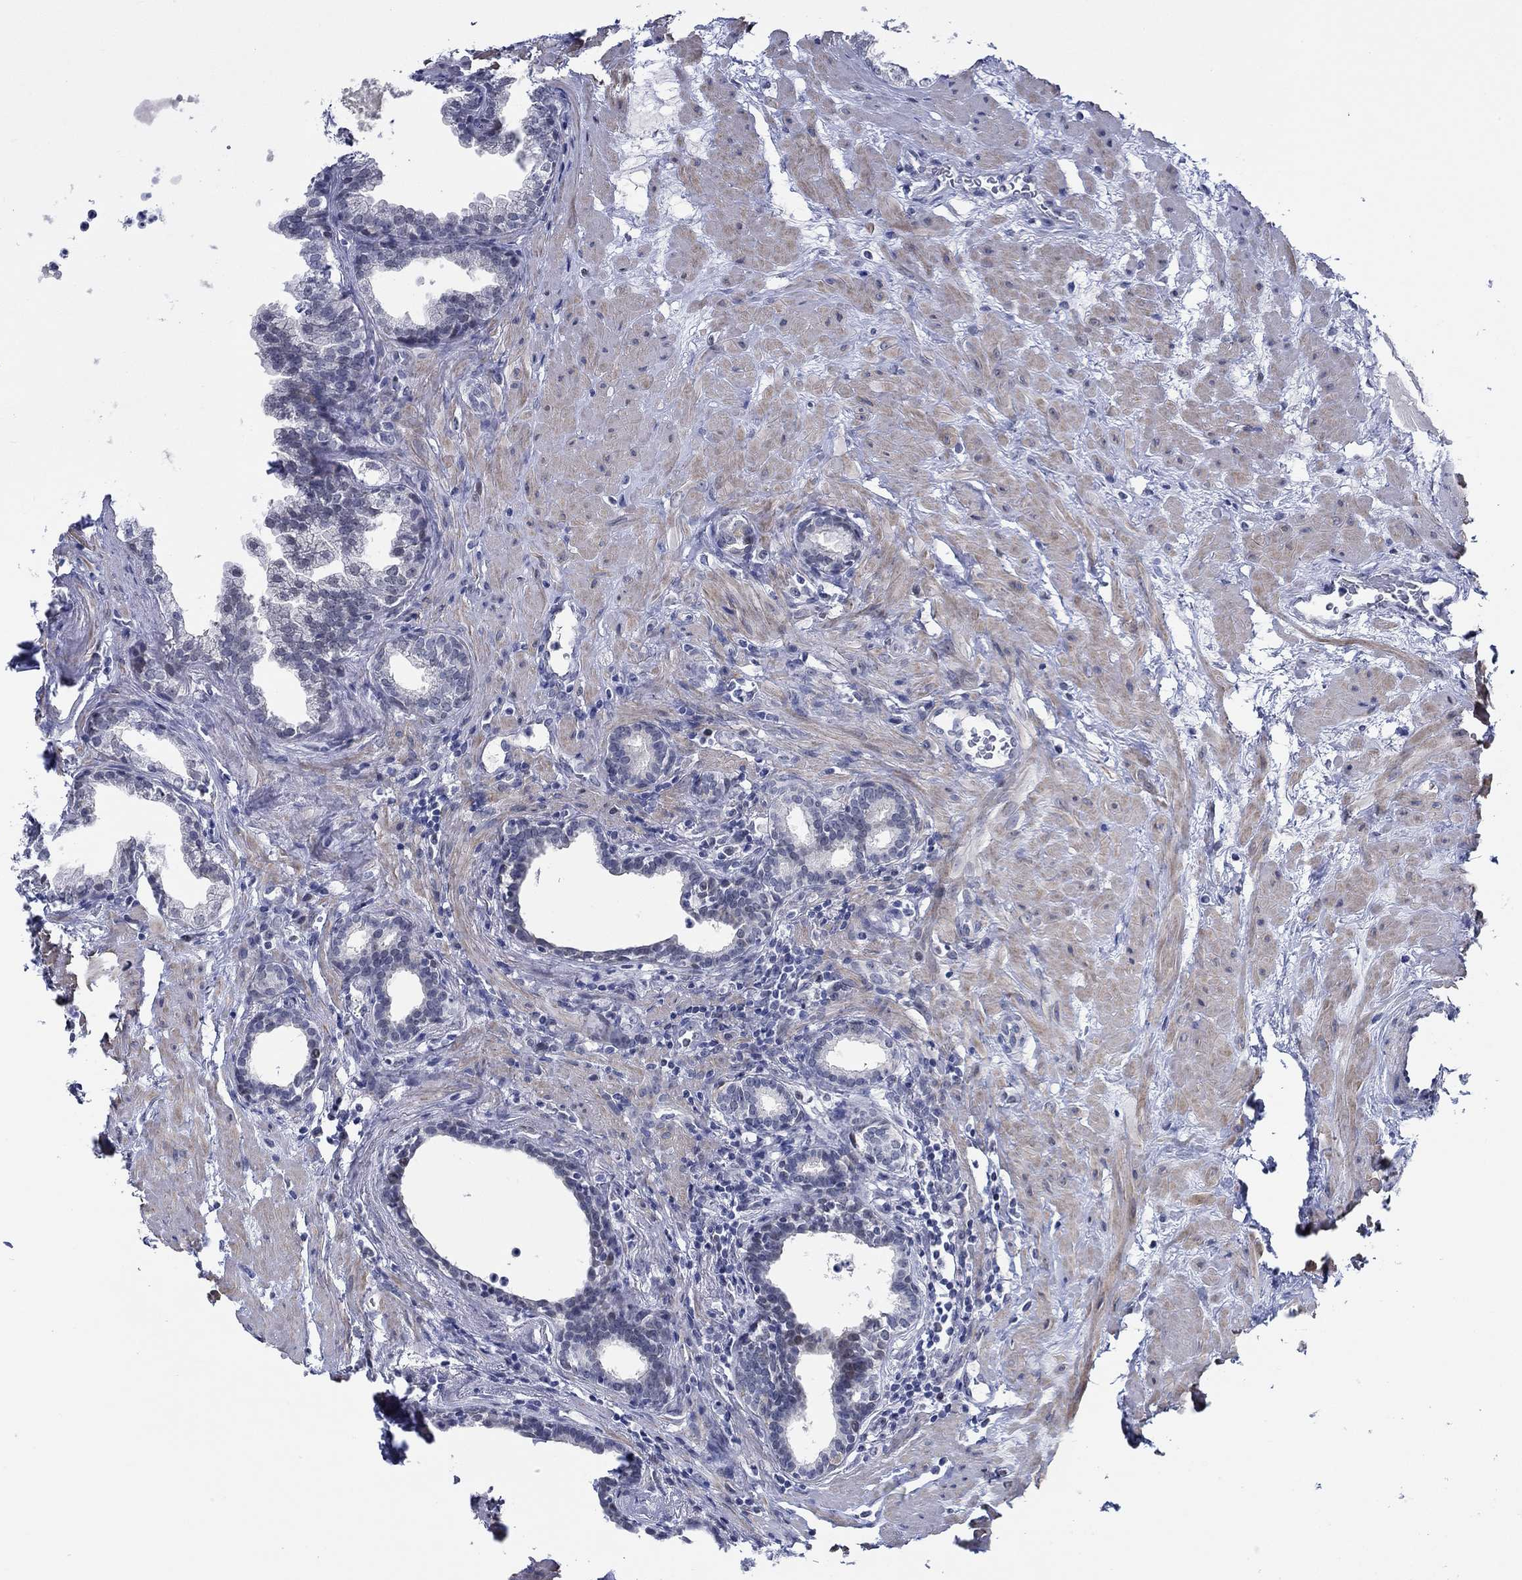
{"staining": {"intensity": "negative", "quantity": "none", "location": "none"}, "tissue": "prostate", "cell_type": "Glandular cells", "image_type": "normal", "snomed": [{"axis": "morphology", "description": "Normal tissue, NOS"}, {"axis": "topography", "description": "Prostate"}], "caption": "Immunohistochemical staining of unremarkable prostate reveals no significant staining in glandular cells. Nuclei are stained in blue.", "gene": "SLC34A1", "patient": {"sex": "male", "age": 37}}